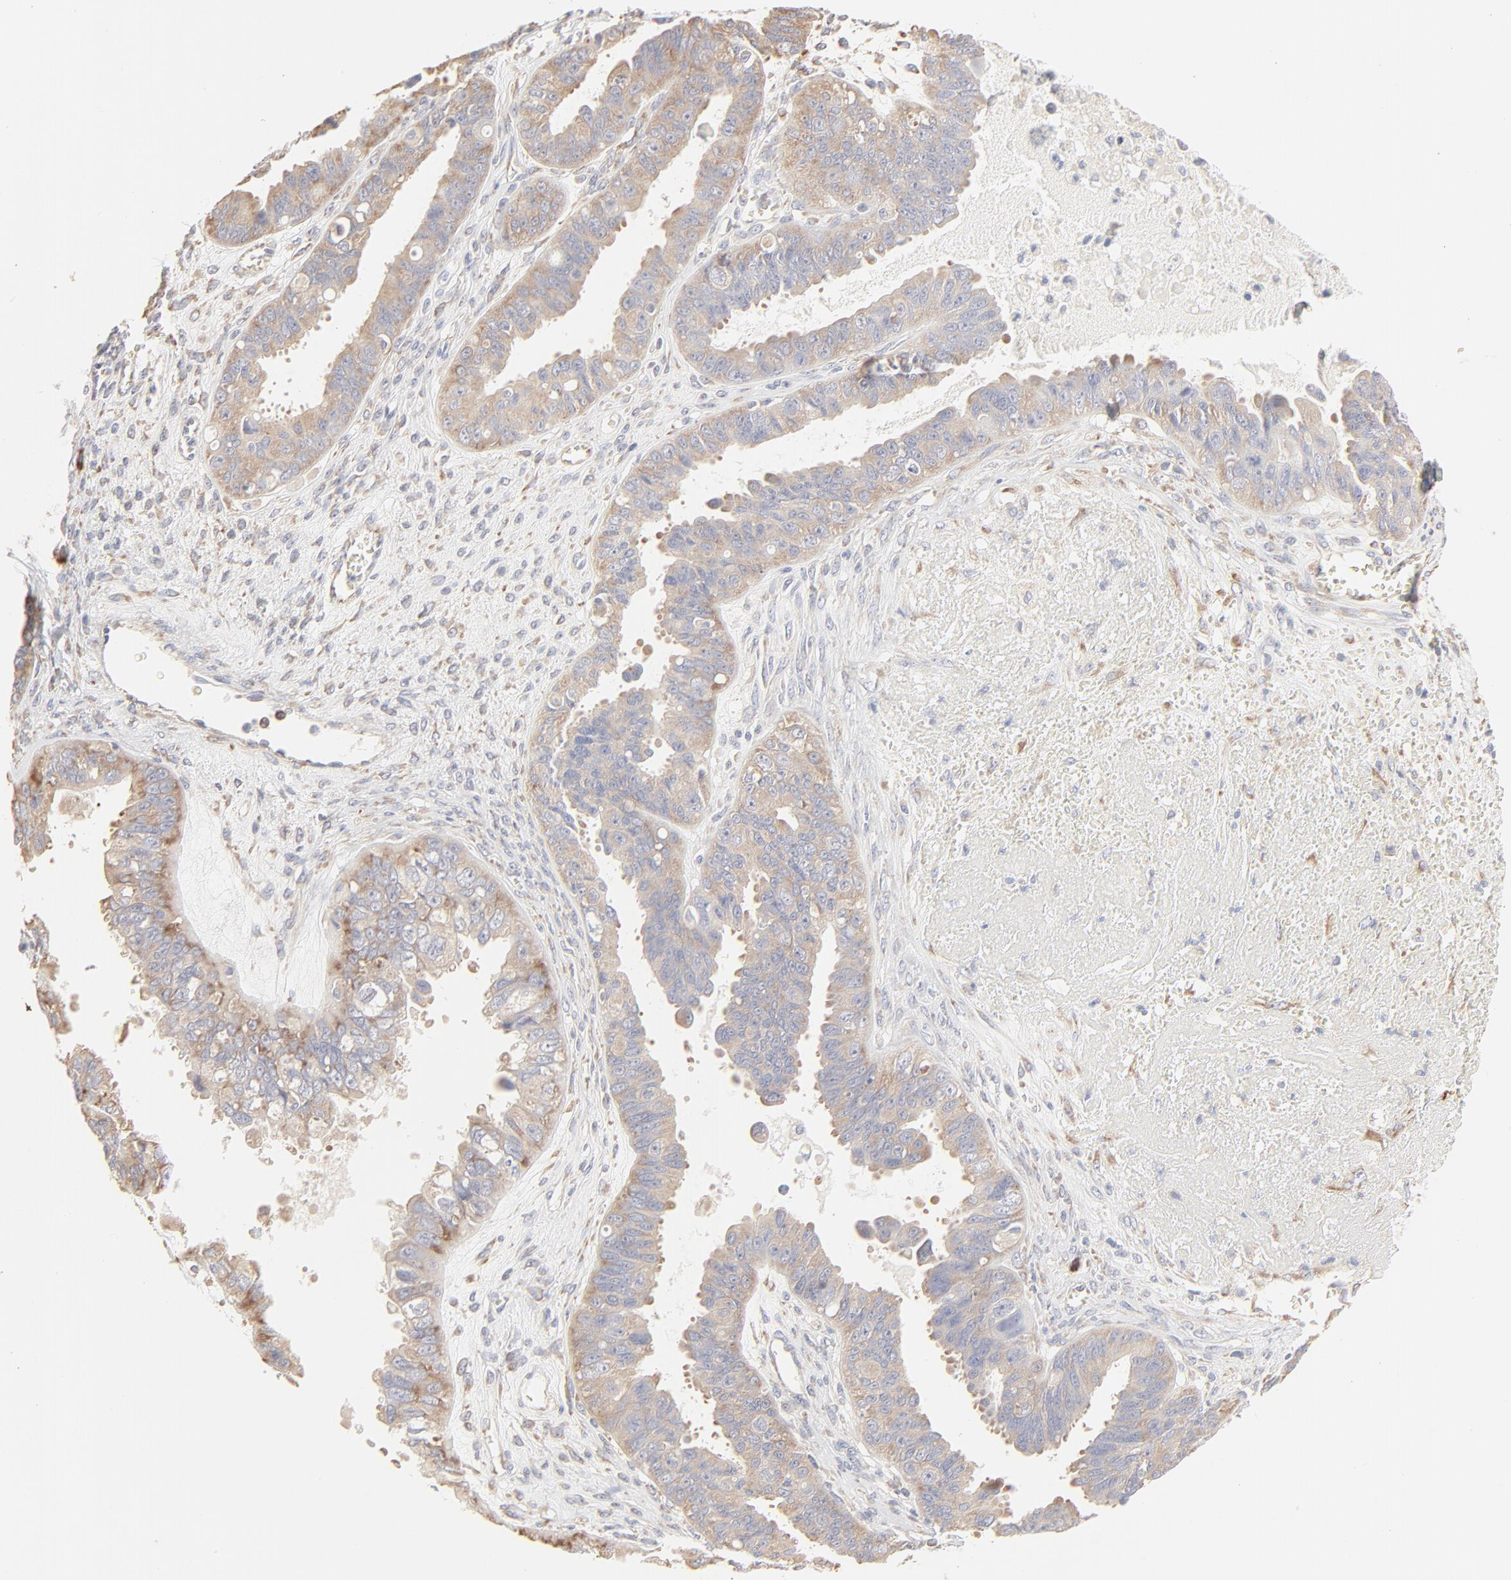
{"staining": {"intensity": "weak", "quantity": ">75%", "location": "cytoplasmic/membranous"}, "tissue": "ovarian cancer", "cell_type": "Tumor cells", "image_type": "cancer", "snomed": [{"axis": "morphology", "description": "Carcinoma, endometroid"}, {"axis": "topography", "description": "Ovary"}], "caption": "IHC histopathology image of neoplastic tissue: endometroid carcinoma (ovarian) stained using immunohistochemistry (IHC) demonstrates low levels of weak protein expression localized specifically in the cytoplasmic/membranous of tumor cells, appearing as a cytoplasmic/membranous brown color.", "gene": "RPS20", "patient": {"sex": "female", "age": 85}}